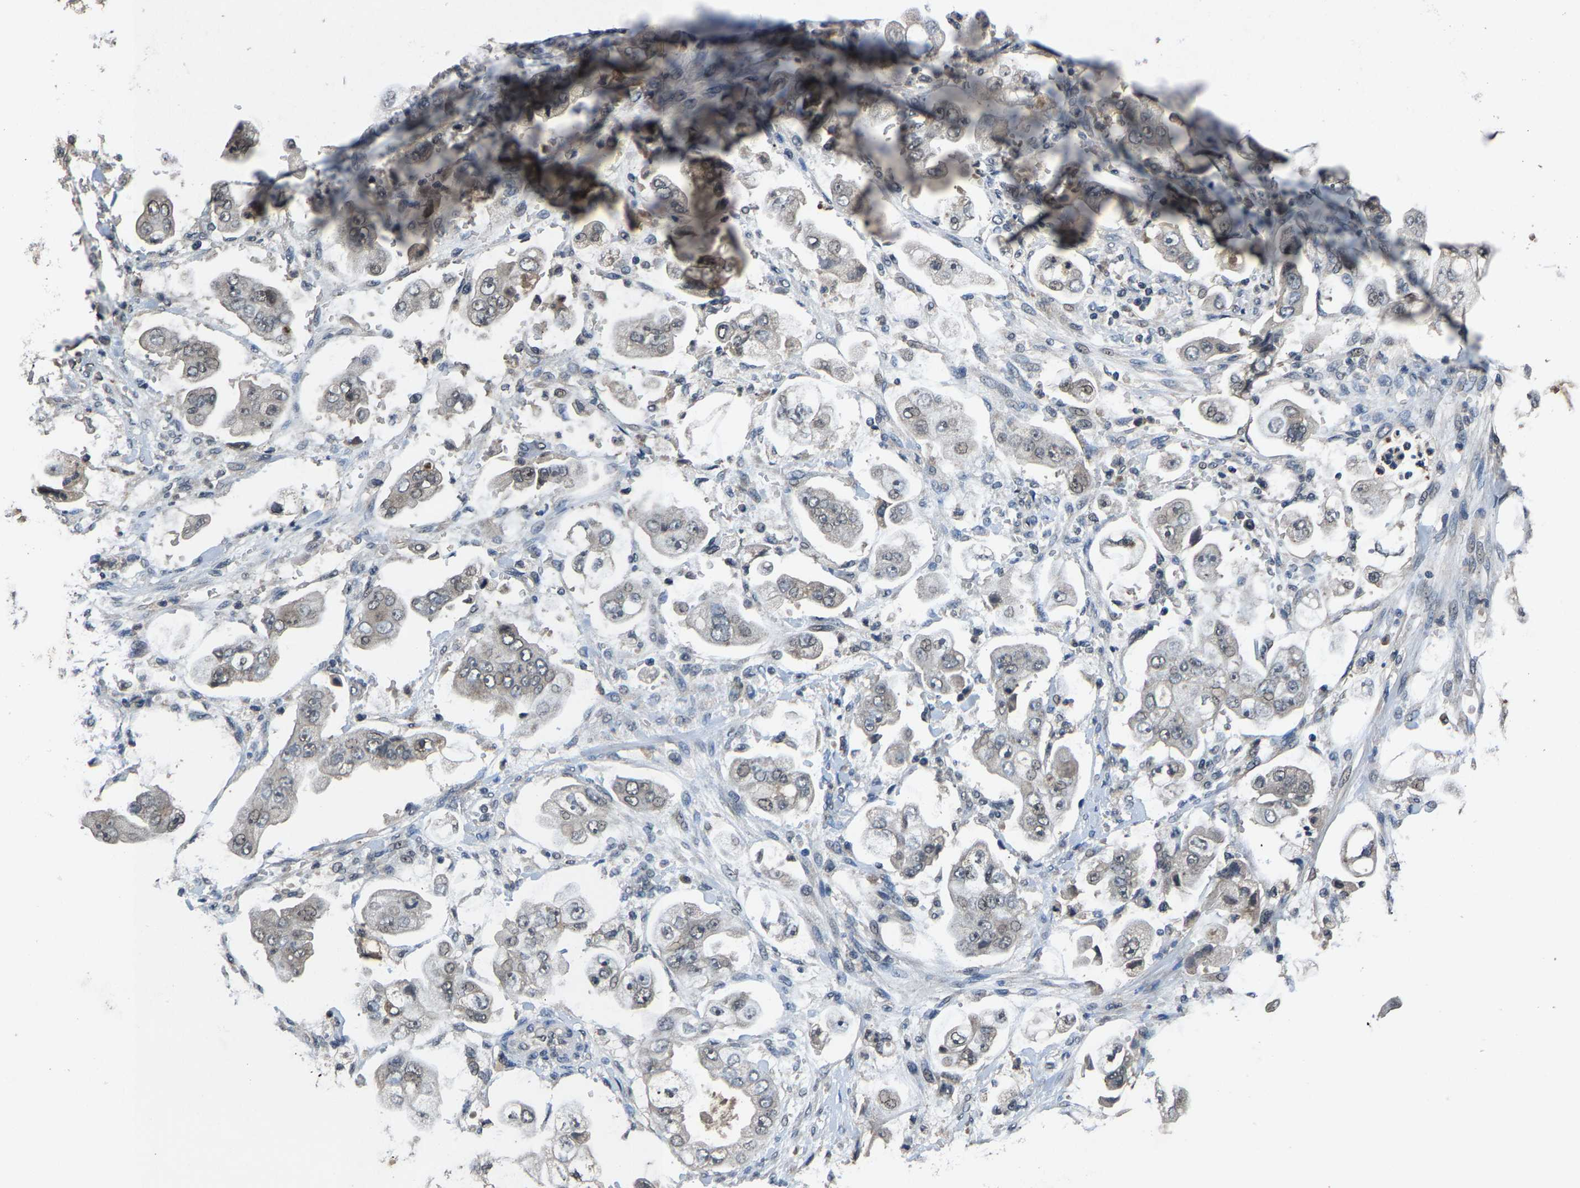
{"staining": {"intensity": "weak", "quantity": "<25%", "location": "nuclear"}, "tissue": "stomach cancer", "cell_type": "Tumor cells", "image_type": "cancer", "snomed": [{"axis": "morphology", "description": "Adenocarcinoma, NOS"}, {"axis": "topography", "description": "Stomach"}], "caption": "The photomicrograph reveals no significant staining in tumor cells of stomach adenocarcinoma.", "gene": "HUWE1", "patient": {"sex": "male", "age": 62}}